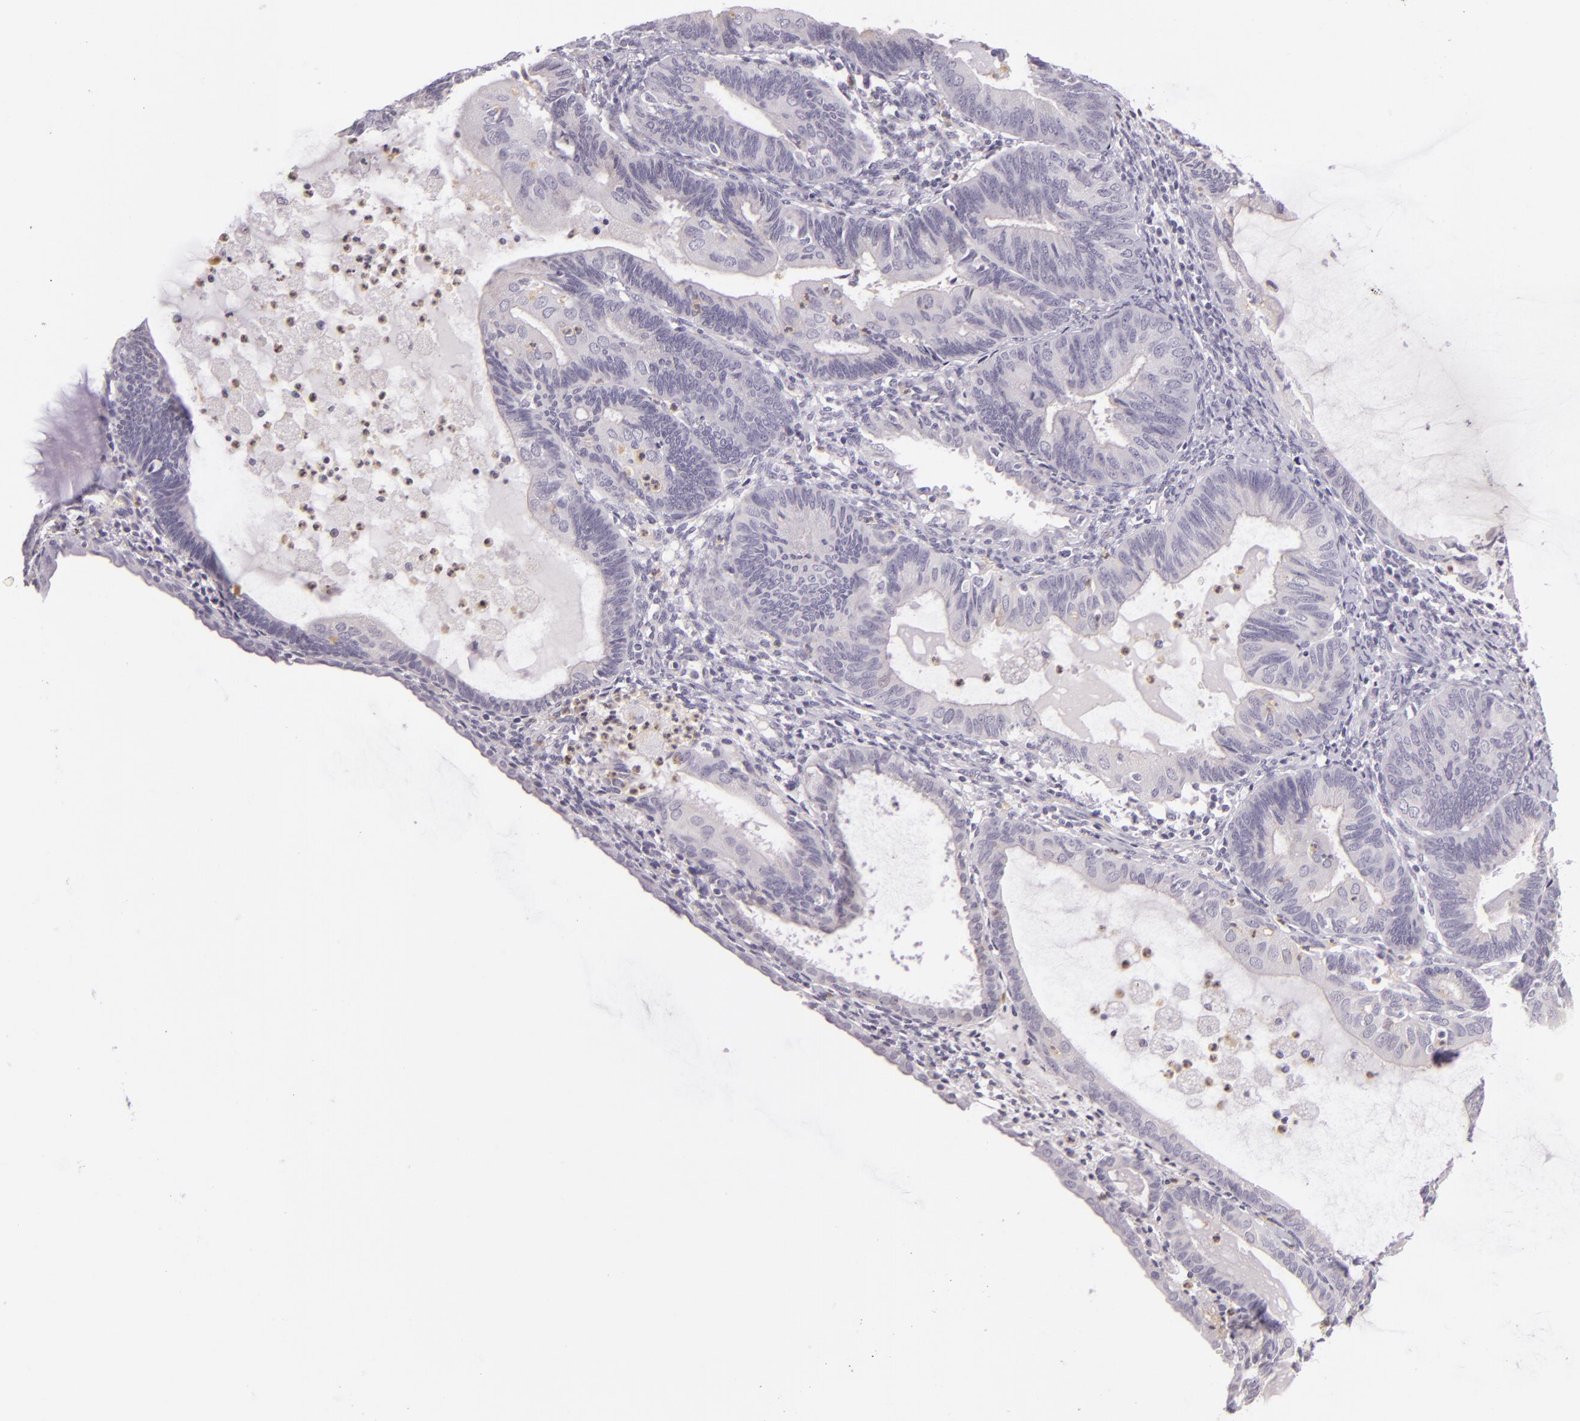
{"staining": {"intensity": "negative", "quantity": "none", "location": "none"}, "tissue": "endometrial cancer", "cell_type": "Tumor cells", "image_type": "cancer", "snomed": [{"axis": "morphology", "description": "Adenocarcinoma, NOS"}, {"axis": "topography", "description": "Endometrium"}], "caption": "Endometrial adenocarcinoma stained for a protein using immunohistochemistry (IHC) demonstrates no positivity tumor cells.", "gene": "CBS", "patient": {"sex": "female", "age": 63}}